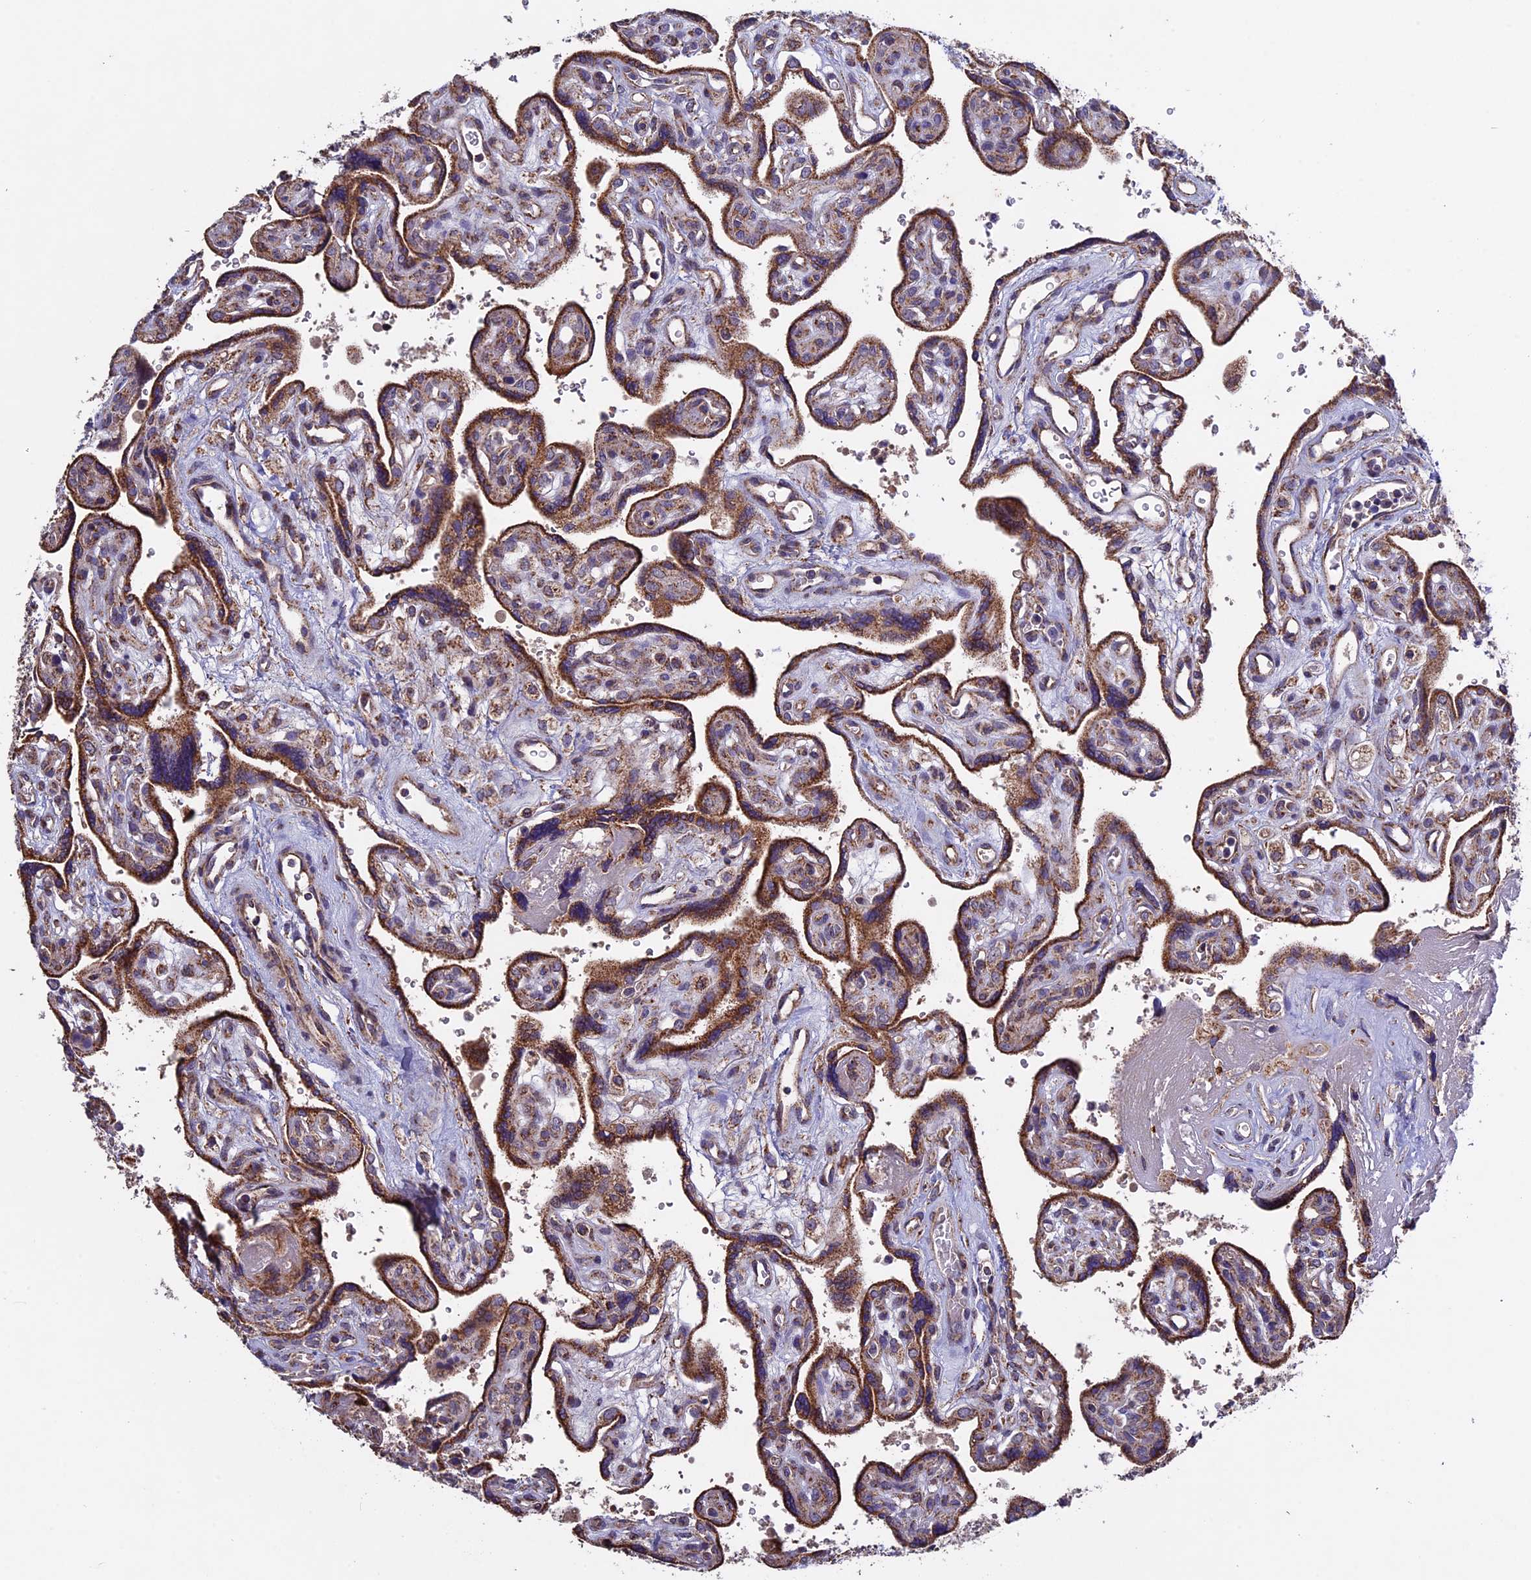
{"staining": {"intensity": "negative", "quantity": "none", "location": "none"}, "tissue": "placenta", "cell_type": "Decidual cells", "image_type": "normal", "snomed": [{"axis": "morphology", "description": "Normal tissue, NOS"}, {"axis": "topography", "description": "Placenta"}], "caption": "Micrograph shows no protein staining in decidual cells of benign placenta. The staining is performed using DAB brown chromogen with nuclei counter-stained in using hematoxylin.", "gene": "RNF17", "patient": {"sex": "female", "age": 39}}